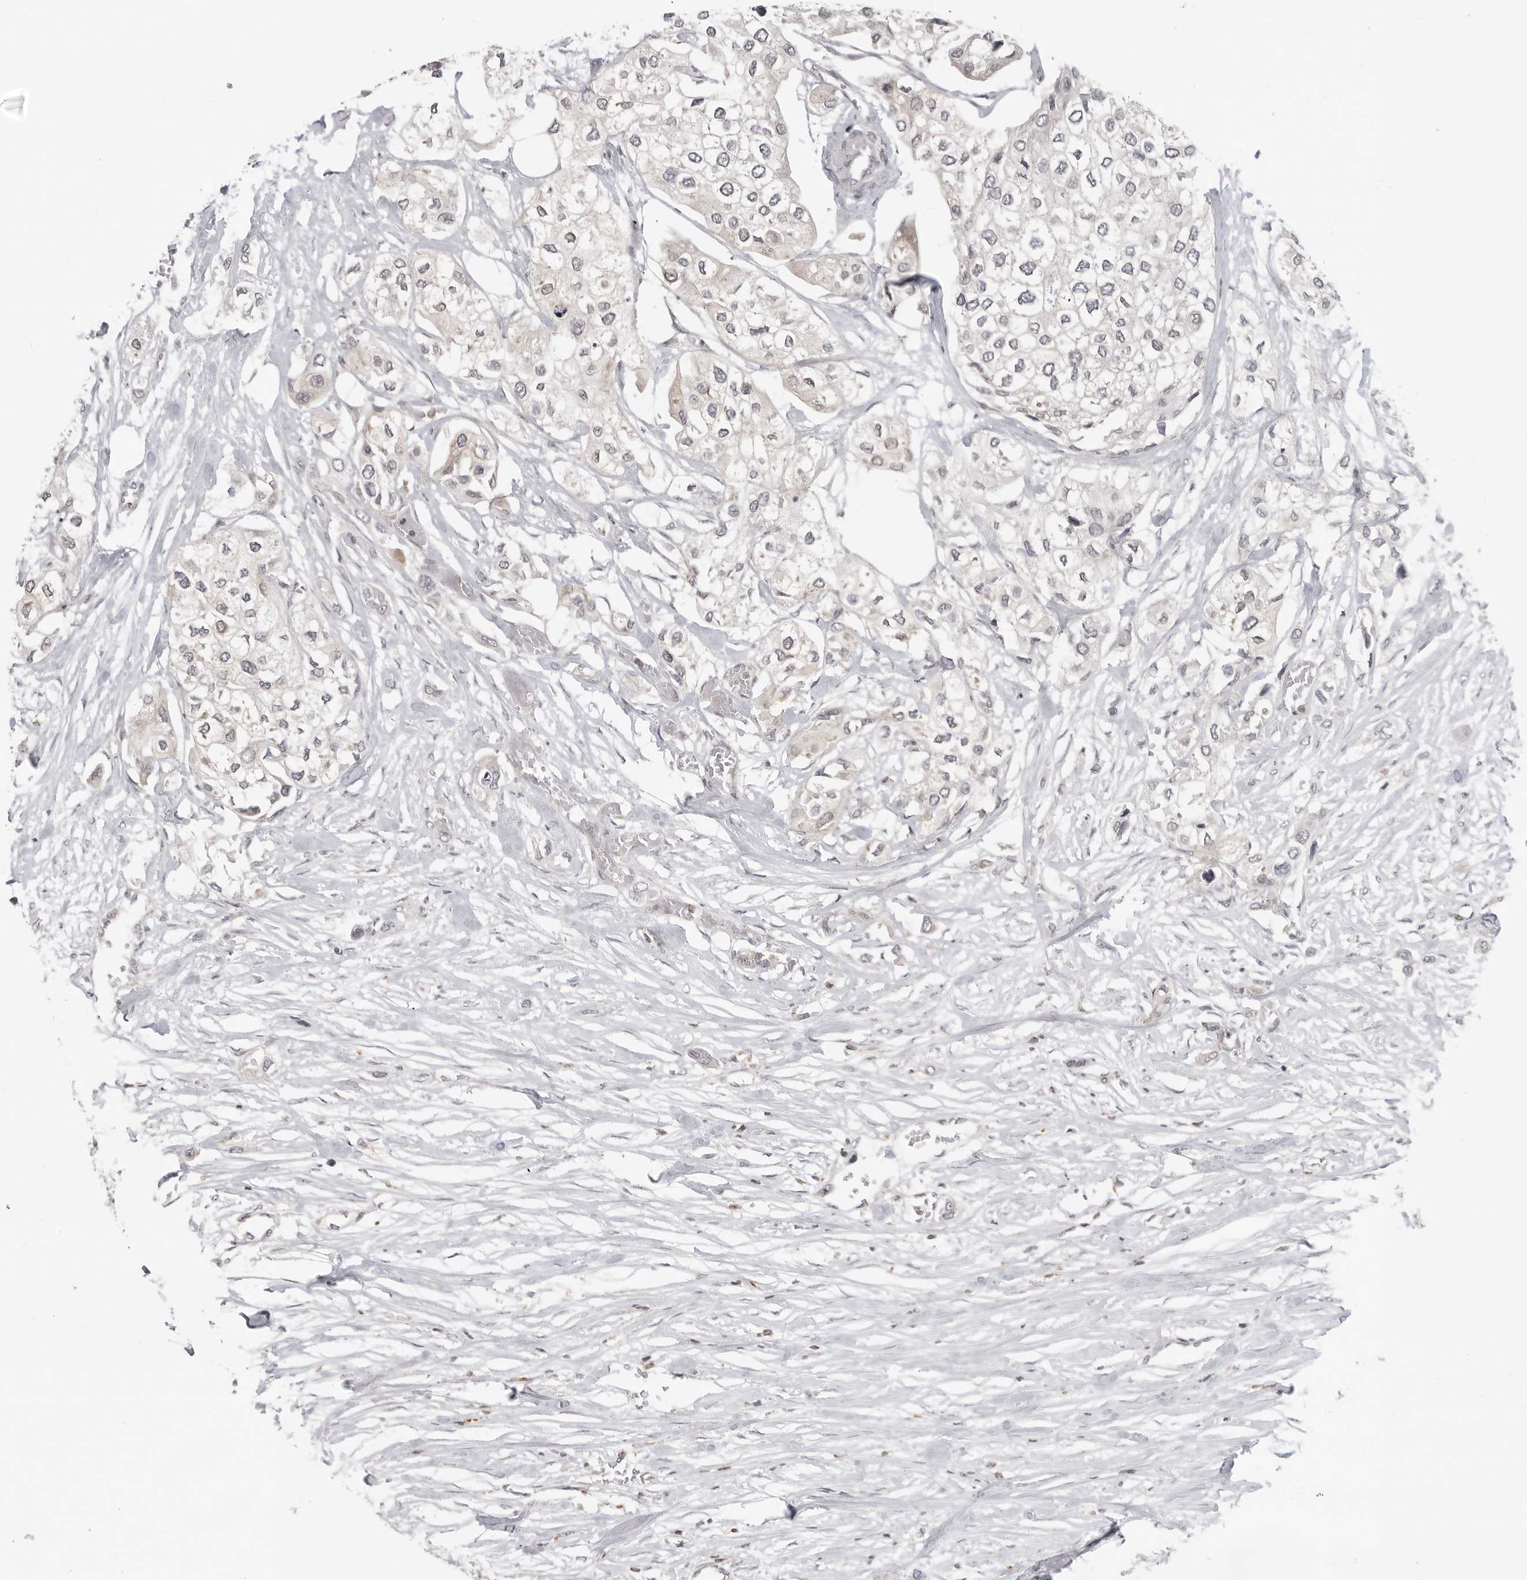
{"staining": {"intensity": "negative", "quantity": "none", "location": "none"}, "tissue": "urothelial cancer", "cell_type": "Tumor cells", "image_type": "cancer", "snomed": [{"axis": "morphology", "description": "Urothelial carcinoma, High grade"}, {"axis": "topography", "description": "Urinary bladder"}], "caption": "There is no significant staining in tumor cells of urothelial cancer.", "gene": "SH3KBP1", "patient": {"sex": "male", "age": 64}}